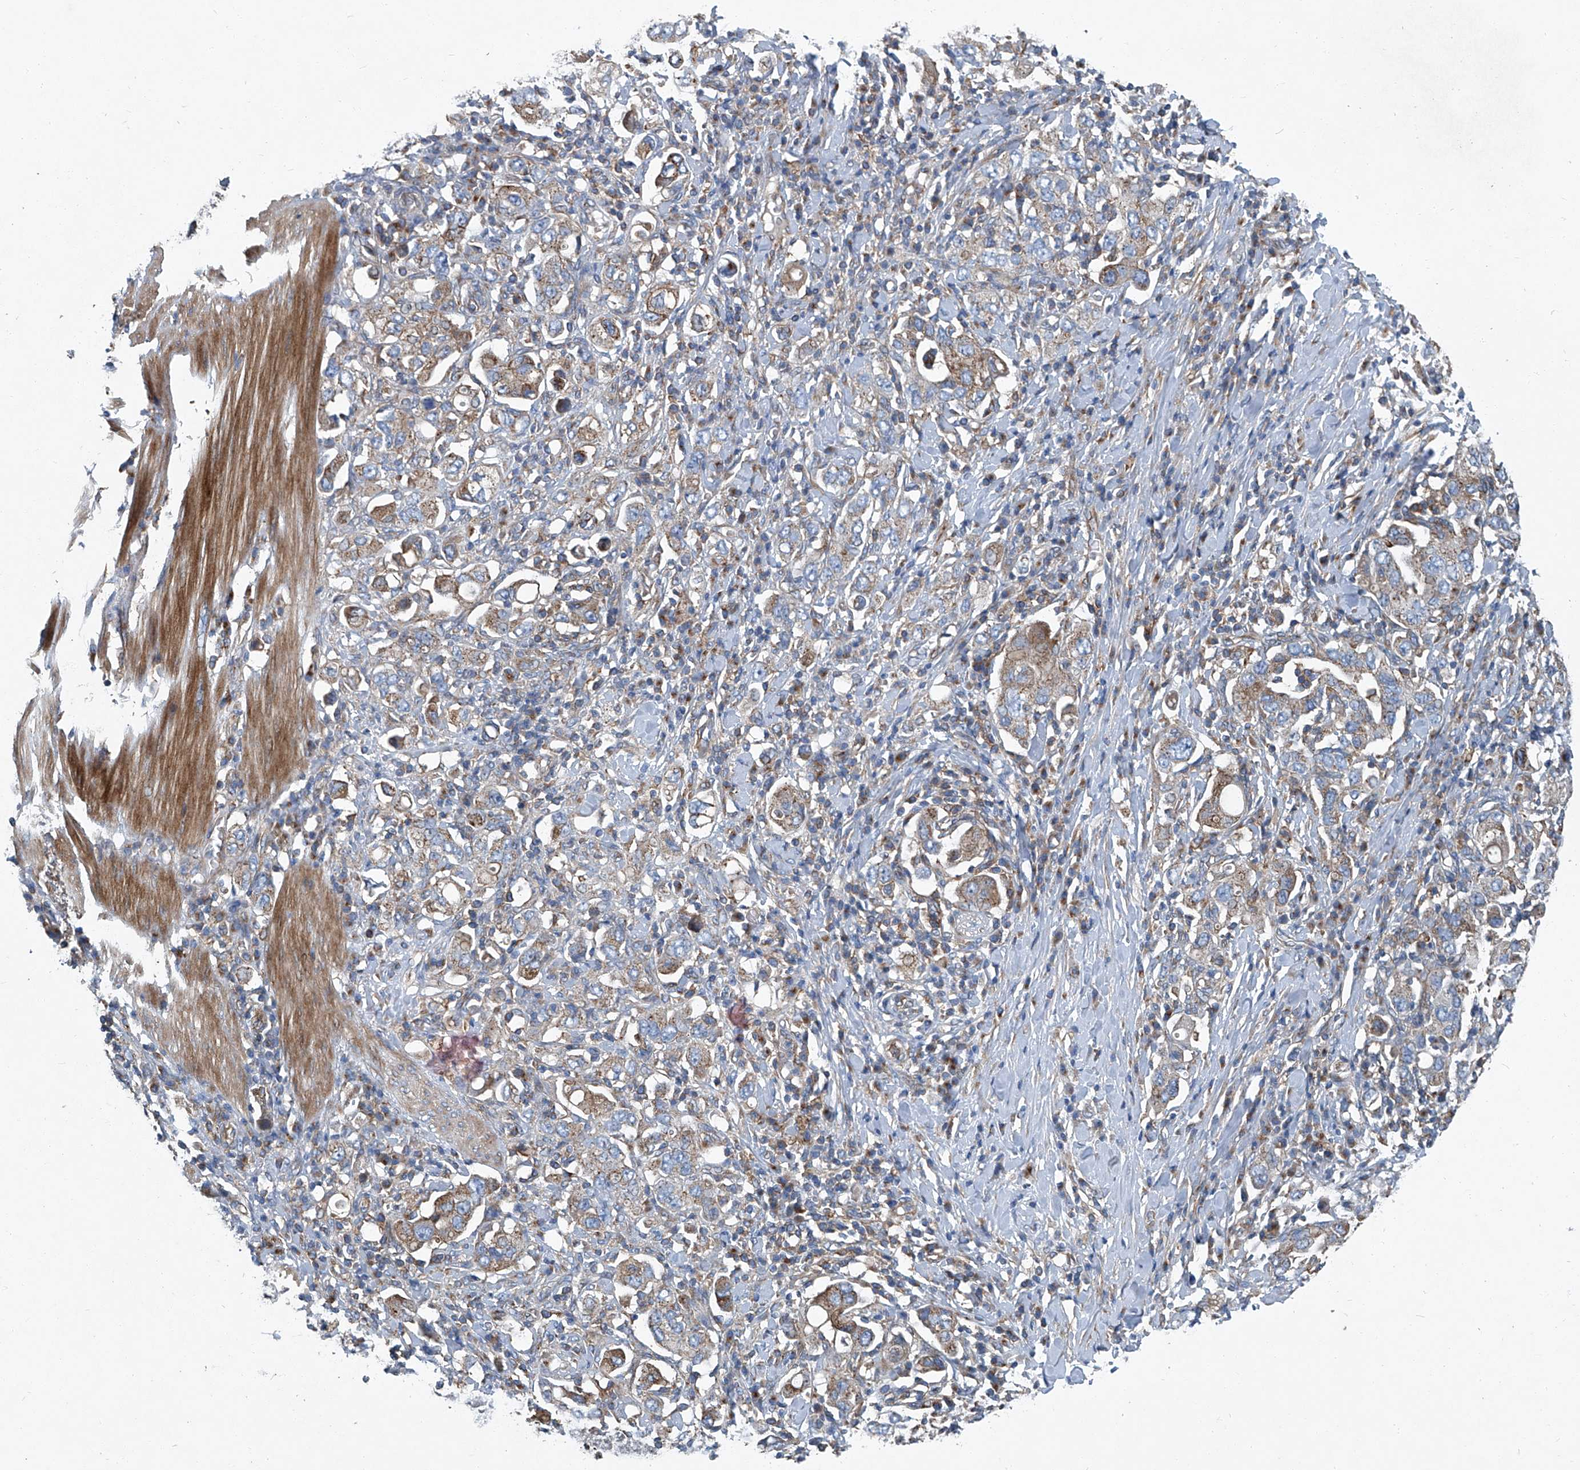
{"staining": {"intensity": "moderate", "quantity": ">75%", "location": "cytoplasmic/membranous"}, "tissue": "stomach cancer", "cell_type": "Tumor cells", "image_type": "cancer", "snomed": [{"axis": "morphology", "description": "Adenocarcinoma, NOS"}, {"axis": "topography", "description": "Stomach, upper"}], "caption": "Adenocarcinoma (stomach) stained with a protein marker reveals moderate staining in tumor cells.", "gene": "PIGH", "patient": {"sex": "male", "age": 62}}